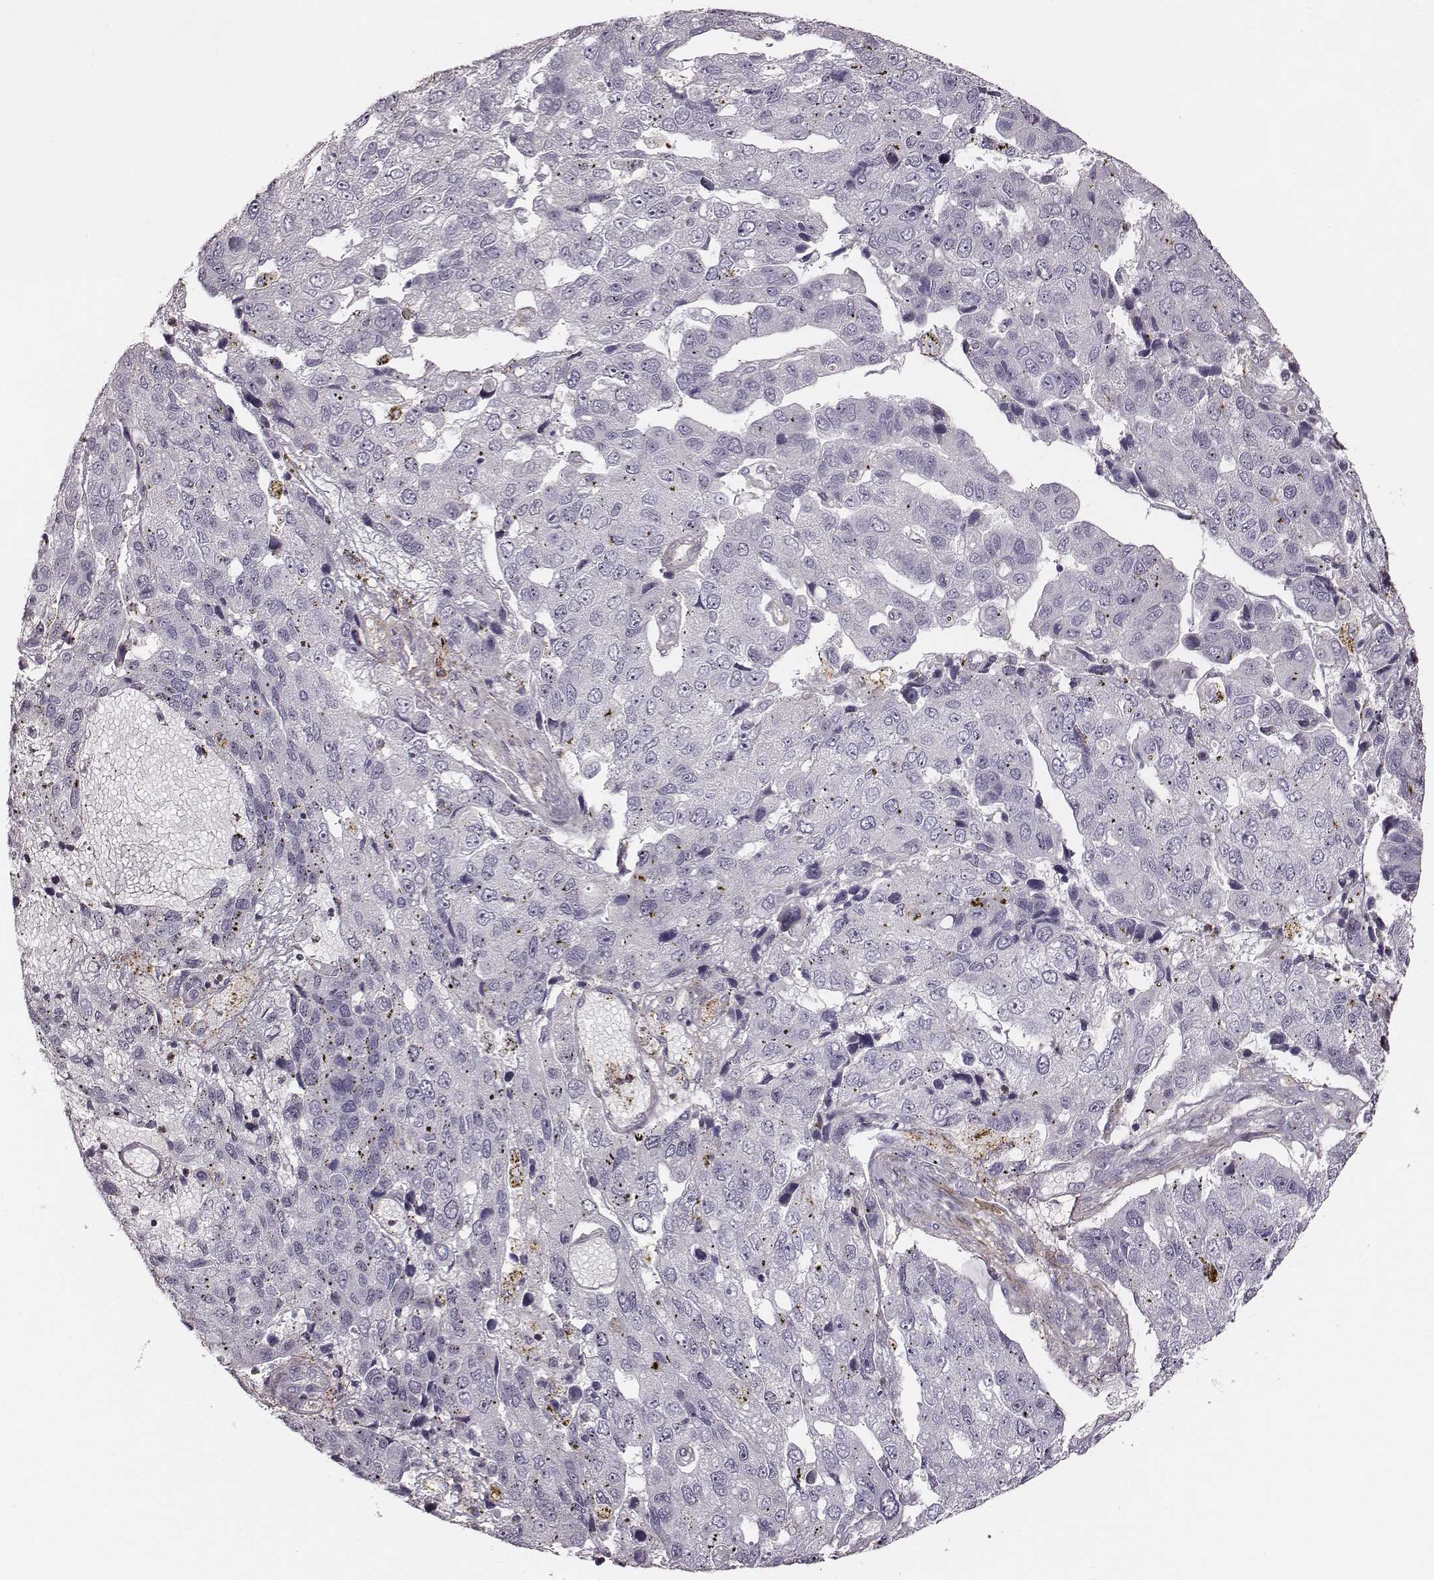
{"staining": {"intensity": "negative", "quantity": "none", "location": "none"}, "tissue": "pancreatic cancer", "cell_type": "Tumor cells", "image_type": "cancer", "snomed": [{"axis": "morphology", "description": "Adenocarcinoma, NOS"}, {"axis": "topography", "description": "Pancreas"}], "caption": "DAB (3,3'-diaminobenzidine) immunohistochemical staining of human pancreatic adenocarcinoma reveals no significant expression in tumor cells.", "gene": "ZYX", "patient": {"sex": "female", "age": 61}}